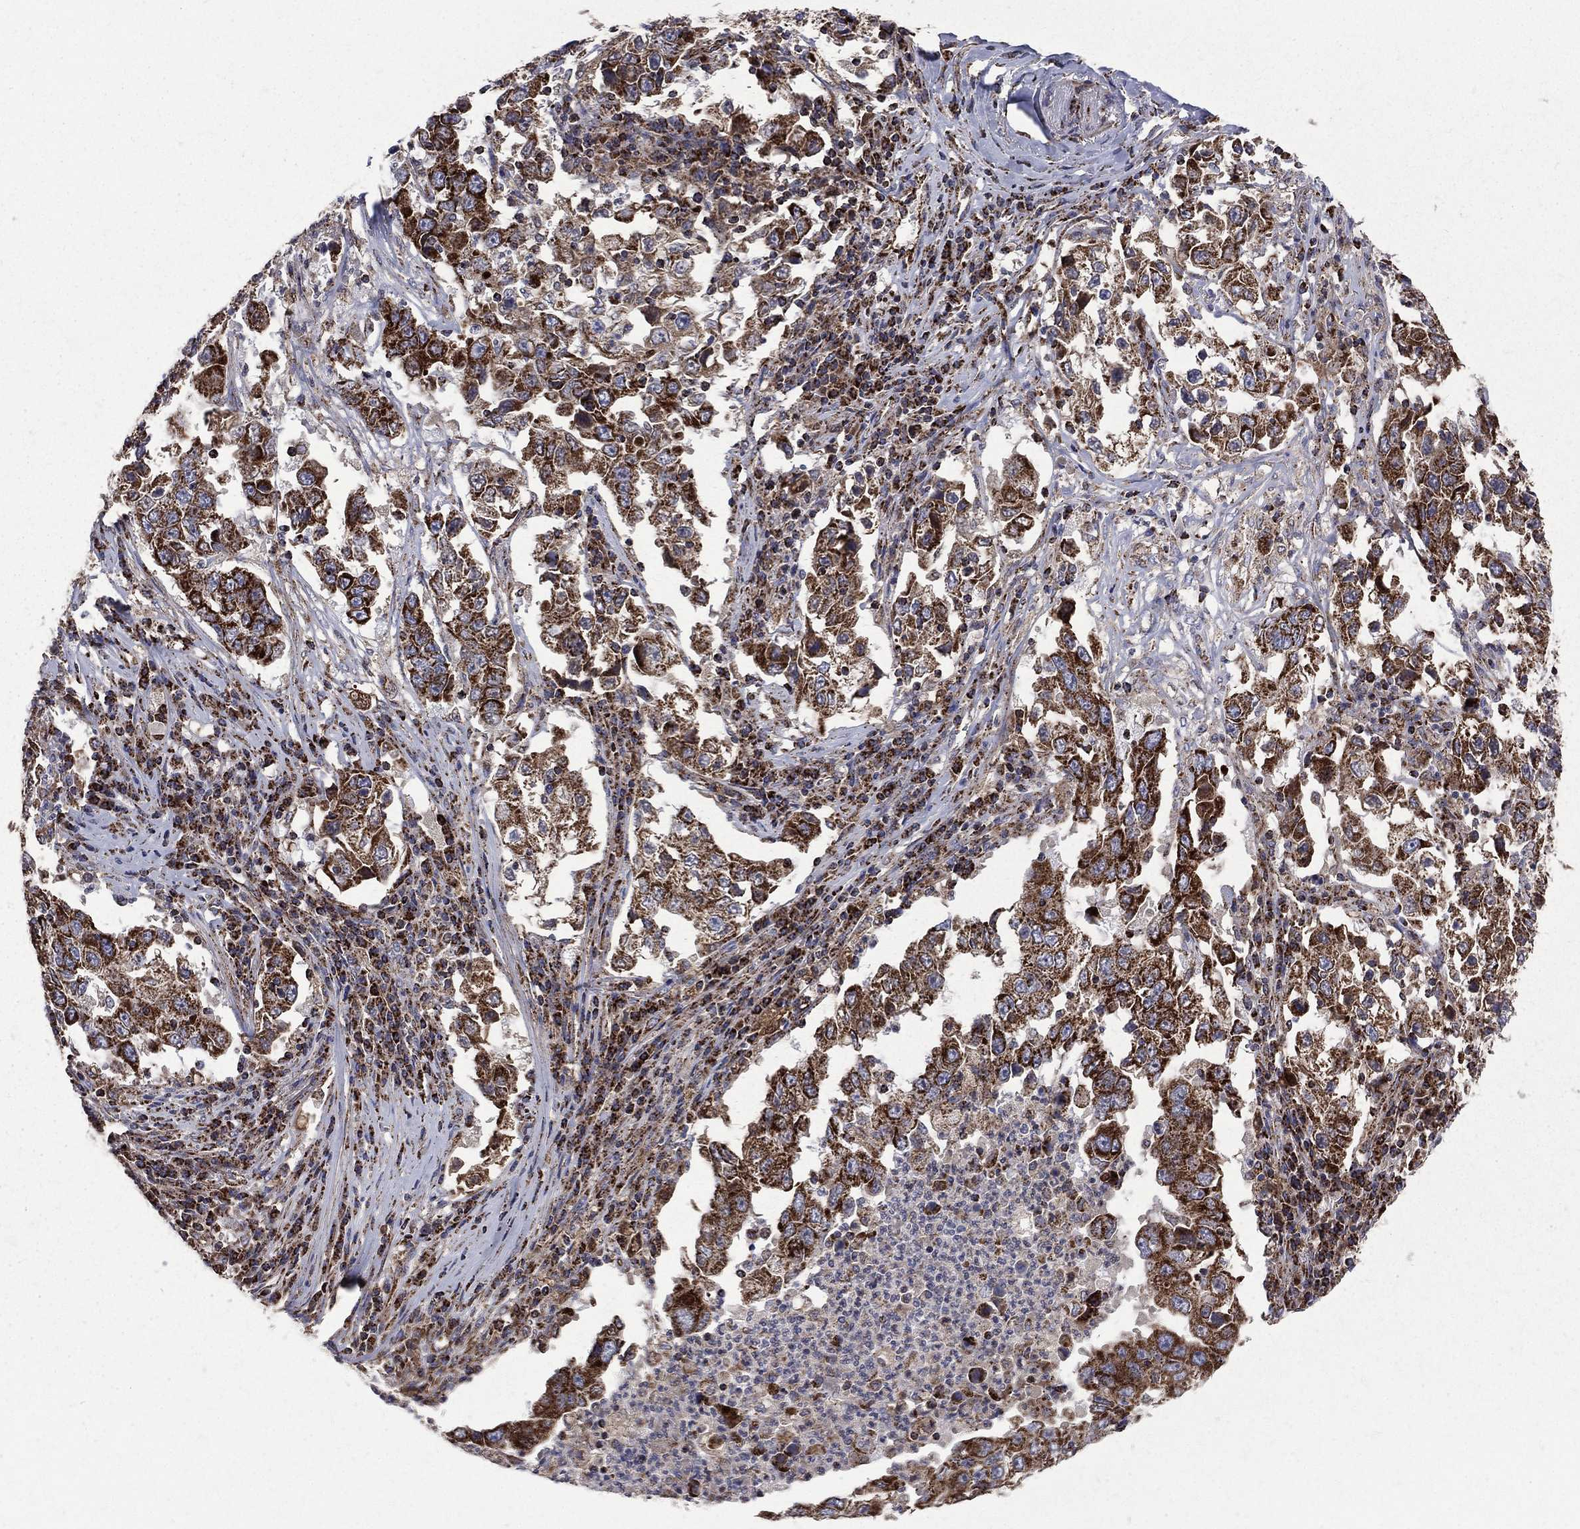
{"staining": {"intensity": "strong", "quantity": ">75%", "location": "cytoplasmic/membranous"}, "tissue": "lung cancer", "cell_type": "Tumor cells", "image_type": "cancer", "snomed": [{"axis": "morphology", "description": "Adenocarcinoma, NOS"}, {"axis": "topography", "description": "Lung"}], "caption": "IHC of adenocarcinoma (lung) reveals high levels of strong cytoplasmic/membranous expression in about >75% of tumor cells.", "gene": "GOT2", "patient": {"sex": "male", "age": 73}}